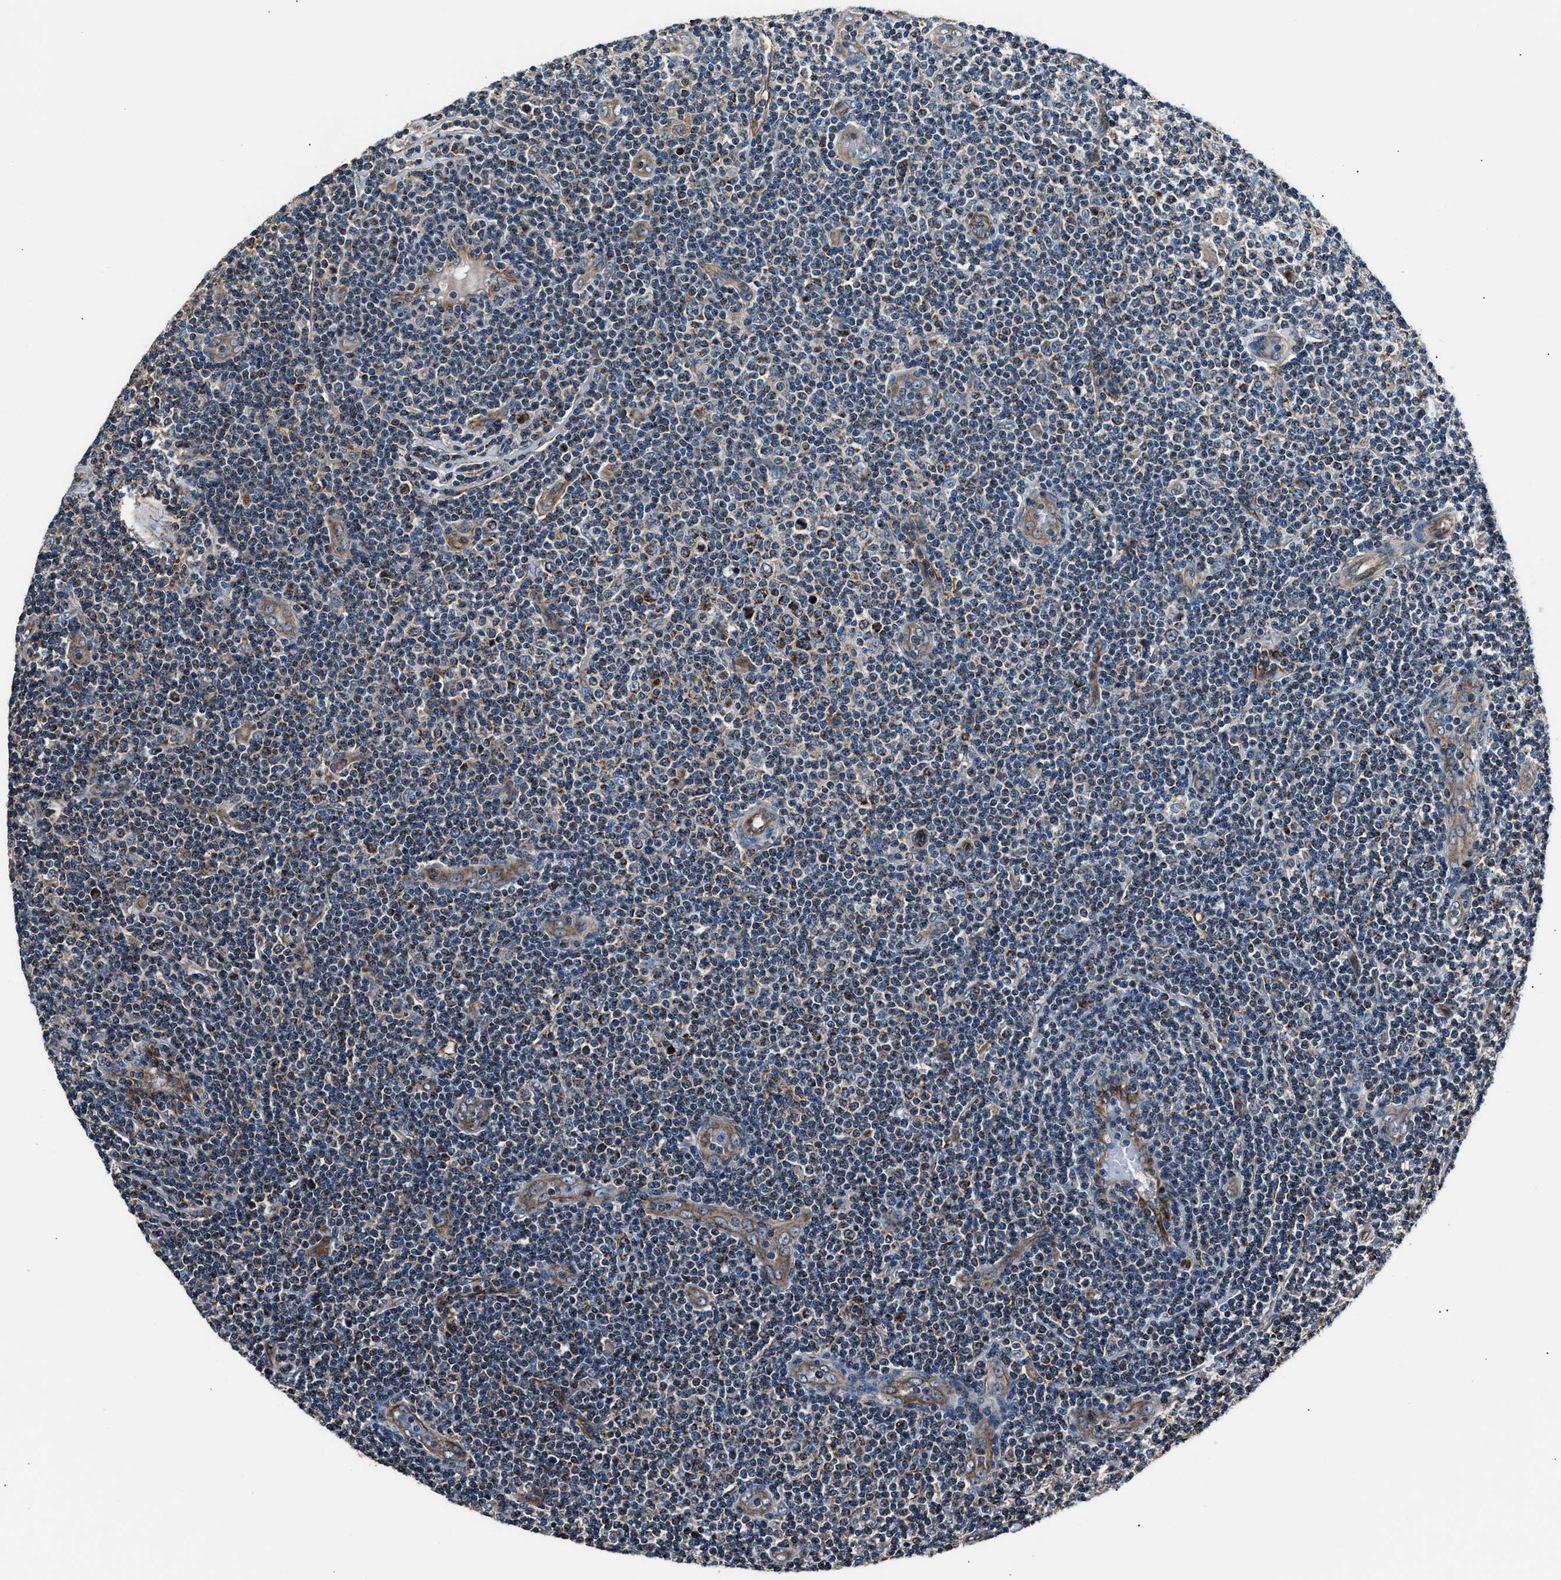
{"staining": {"intensity": "moderate", "quantity": "25%-75%", "location": "cytoplasmic/membranous"}, "tissue": "lymphoma", "cell_type": "Tumor cells", "image_type": "cancer", "snomed": [{"axis": "morphology", "description": "Malignant lymphoma, non-Hodgkin's type, Low grade"}, {"axis": "topography", "description": "Lymph node"}], "caption": "This photomicrograph exhibits malignant lymphoma, non-Hodgkin's type (low-grade) stained with immunohistochemistry (IHC) to label a protein in brown. The cytoplasmic/membranous of tumor cells show moderate positivity for the protein. Nuclei are counter-stained blue.", "gene": "GGCT", "patient": {"sex": "male", "age": 83}}